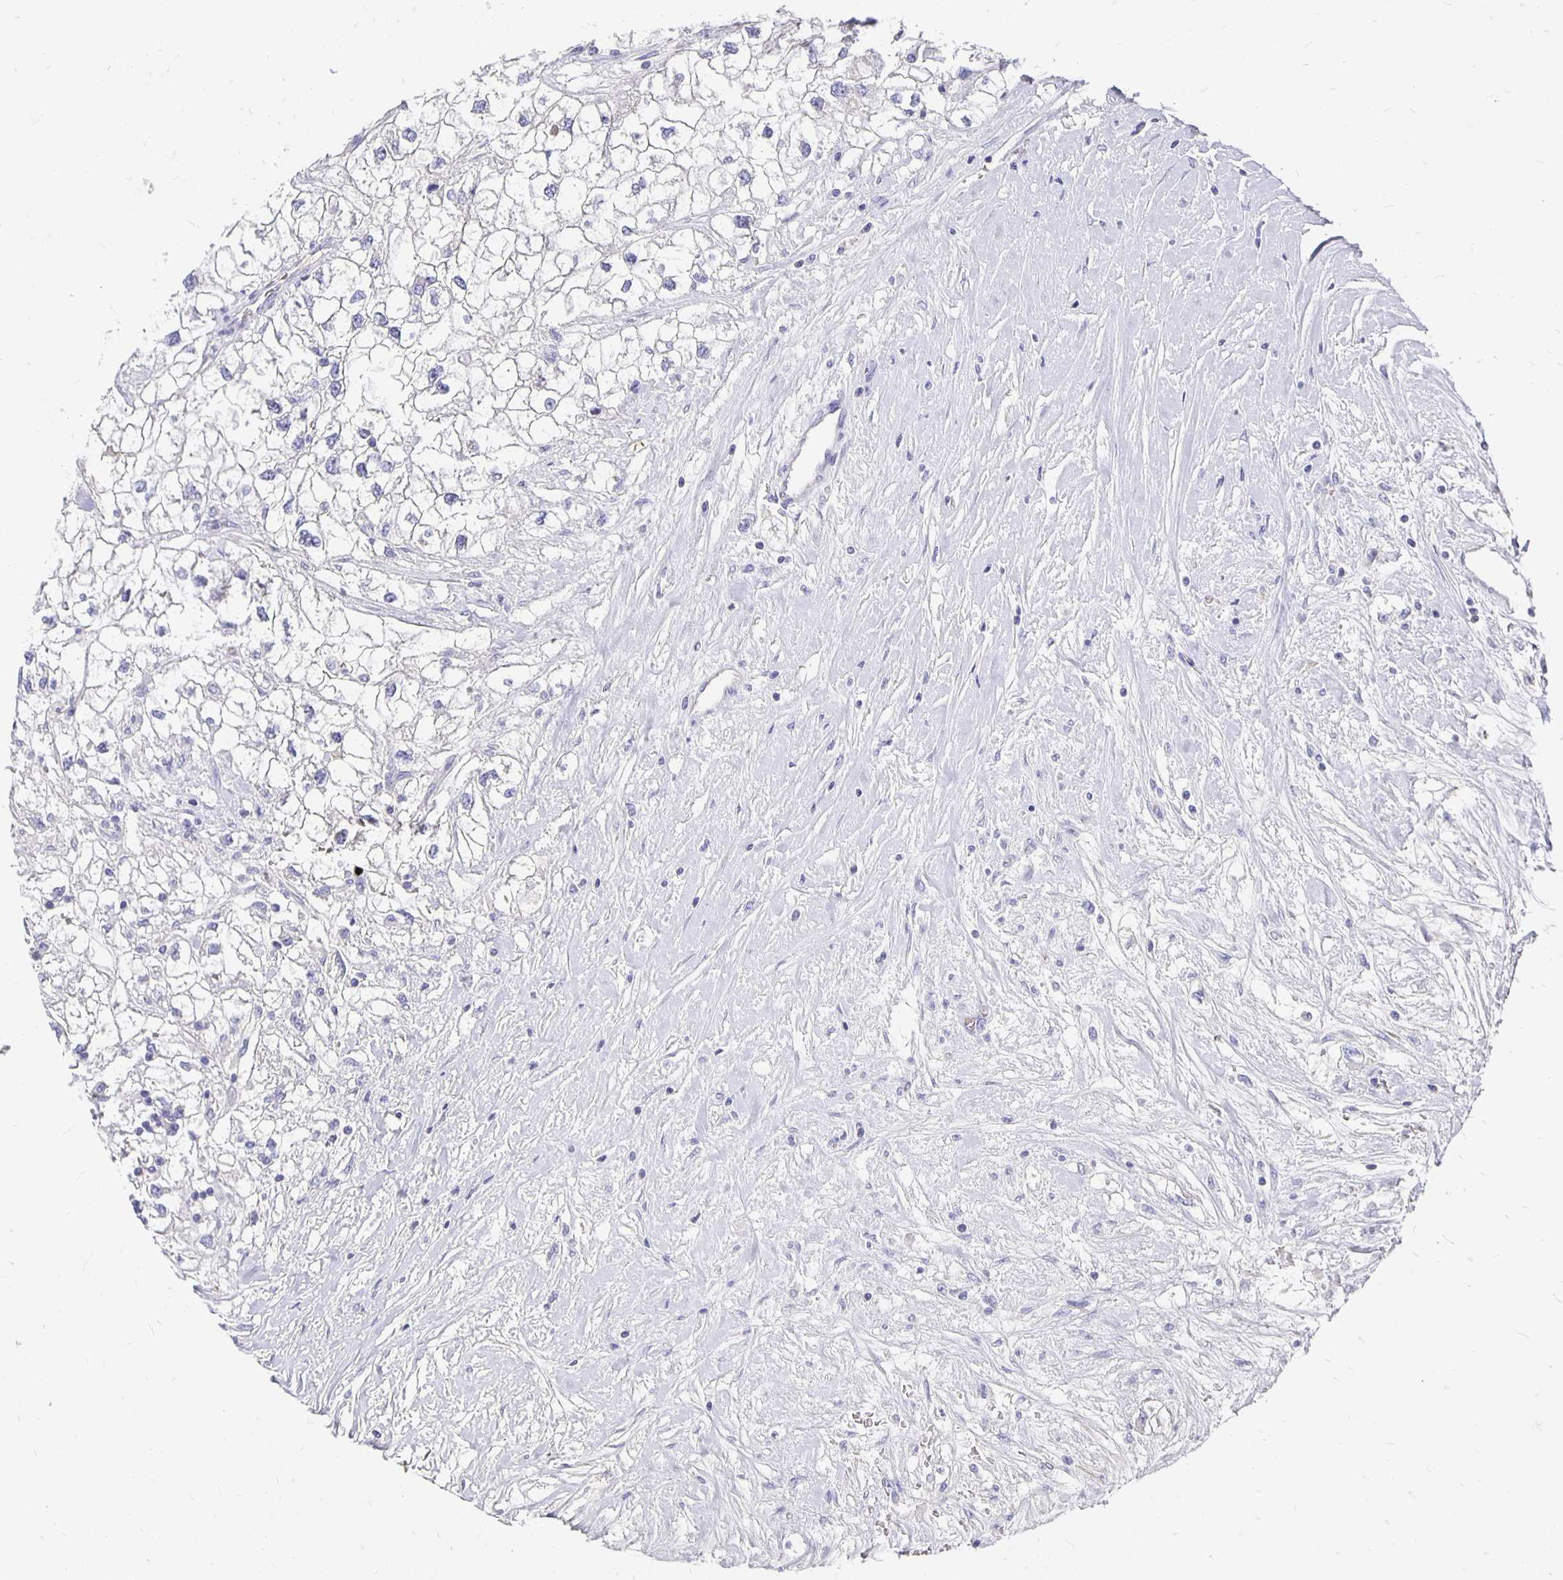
{"staining": {"intensity": "negative", "quantity": "none", "location": "none"}, "tissue": "renal cancer", "cell_type": "Tumor cells", "image_type": "cancer", "snomed": [{"axis": "morphology", "description": "Adenocarcinoma, NOS"}, {"axis": "topography", "description": "Kidney"}], "caption": "Protein analysis of renal cancer (adenocarcinoma) exhibits no significant positivity in tumor cells.", "gene": "APOB", "patient": {"sex": "male", "age": 59}}